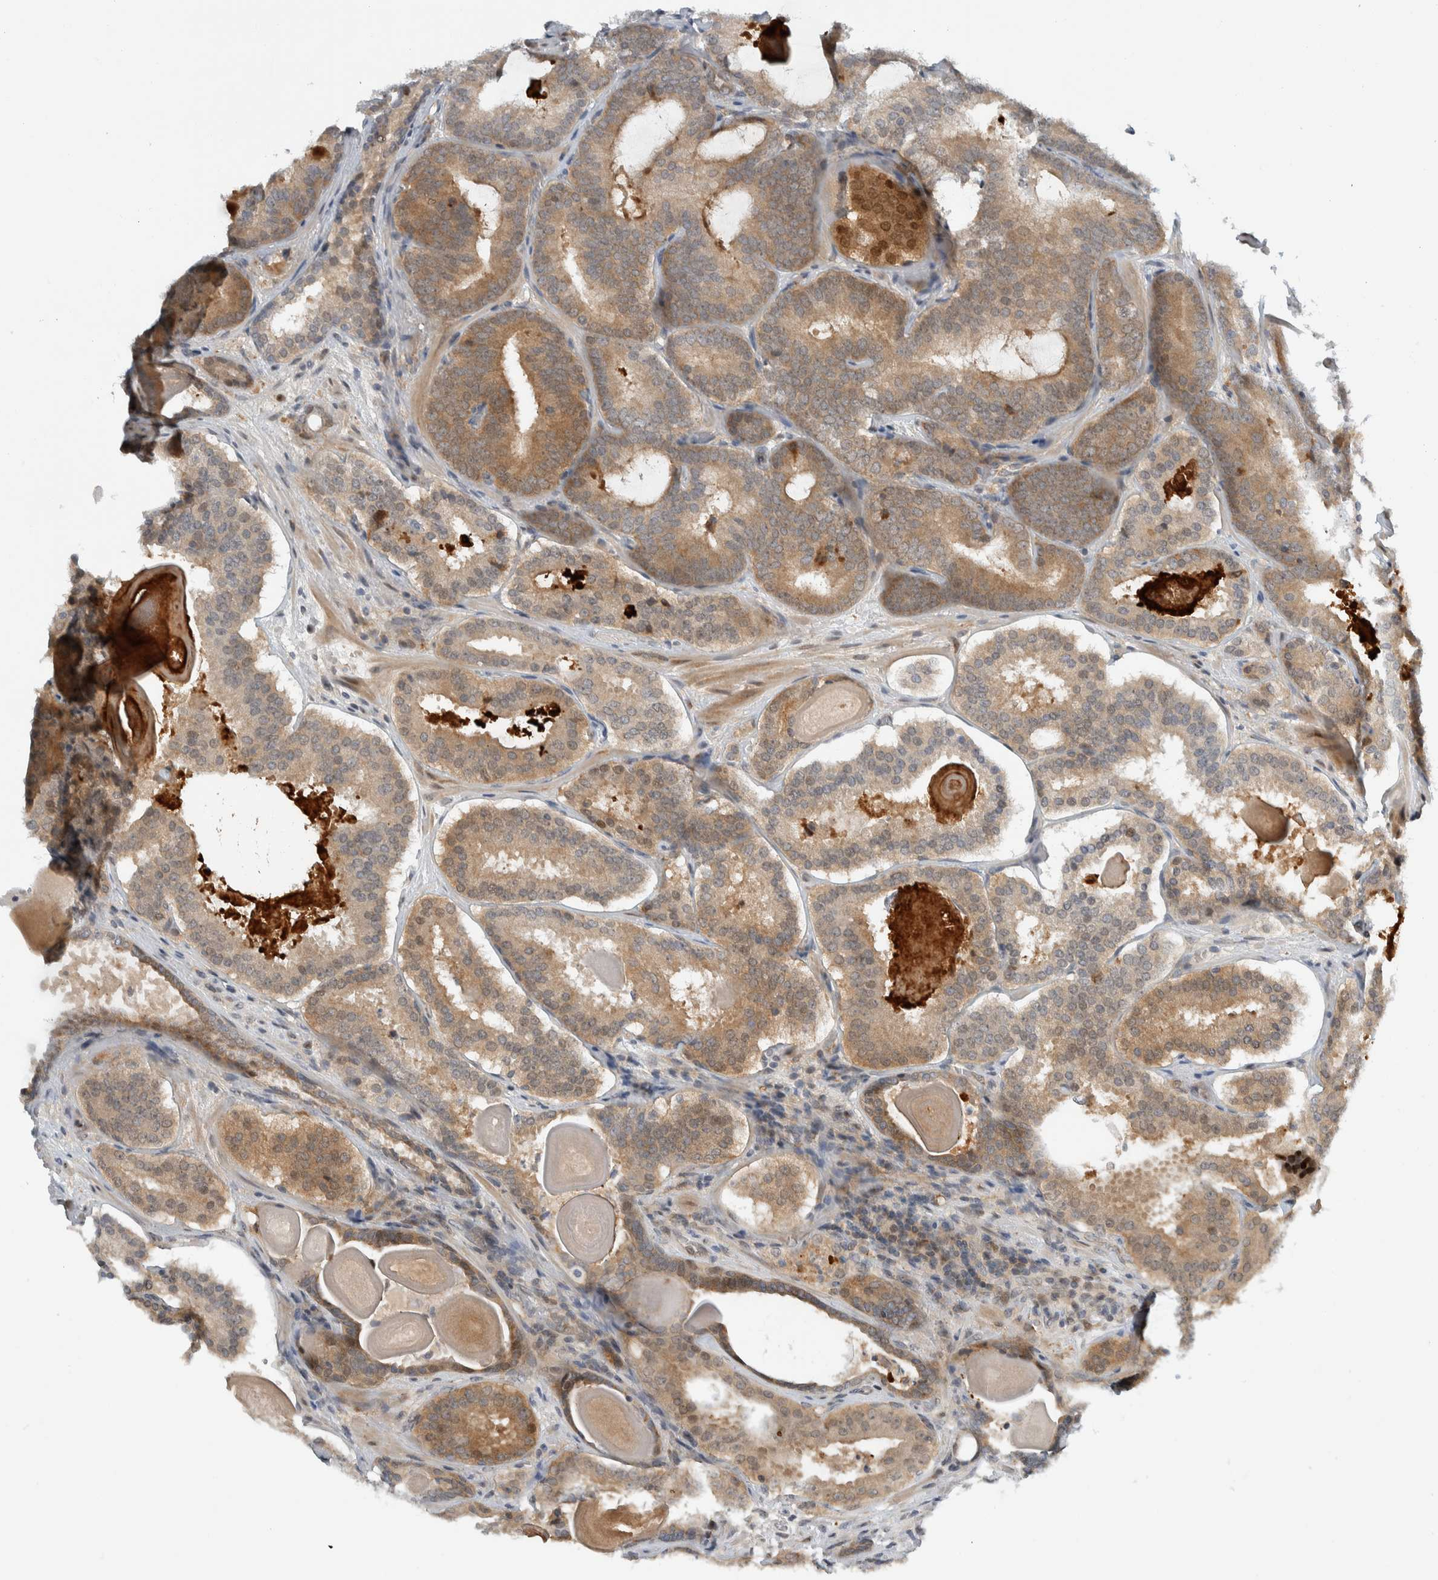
{"staining": {"intensity": "moderate", "quantity": "25%-75%", "location": "cytoplasmic/membranous,nuclear"}, "tissue": "prostate cancer", "cell_type": "Tumor cells", "image_type": "cancer", "snomed": [{"axis": "morphology", "description": "Adenocarcinoma, High grade"}, {"axis": "topography", "description": "Prostate"}], "caption": "Prostate cancer (adenocarcinoma (high-grade)) stained with a protein marker exhibits moderate staining in tumor cells.", "gene": "NCR3LG1", "patient": {"sex": "male", "age": 60}}